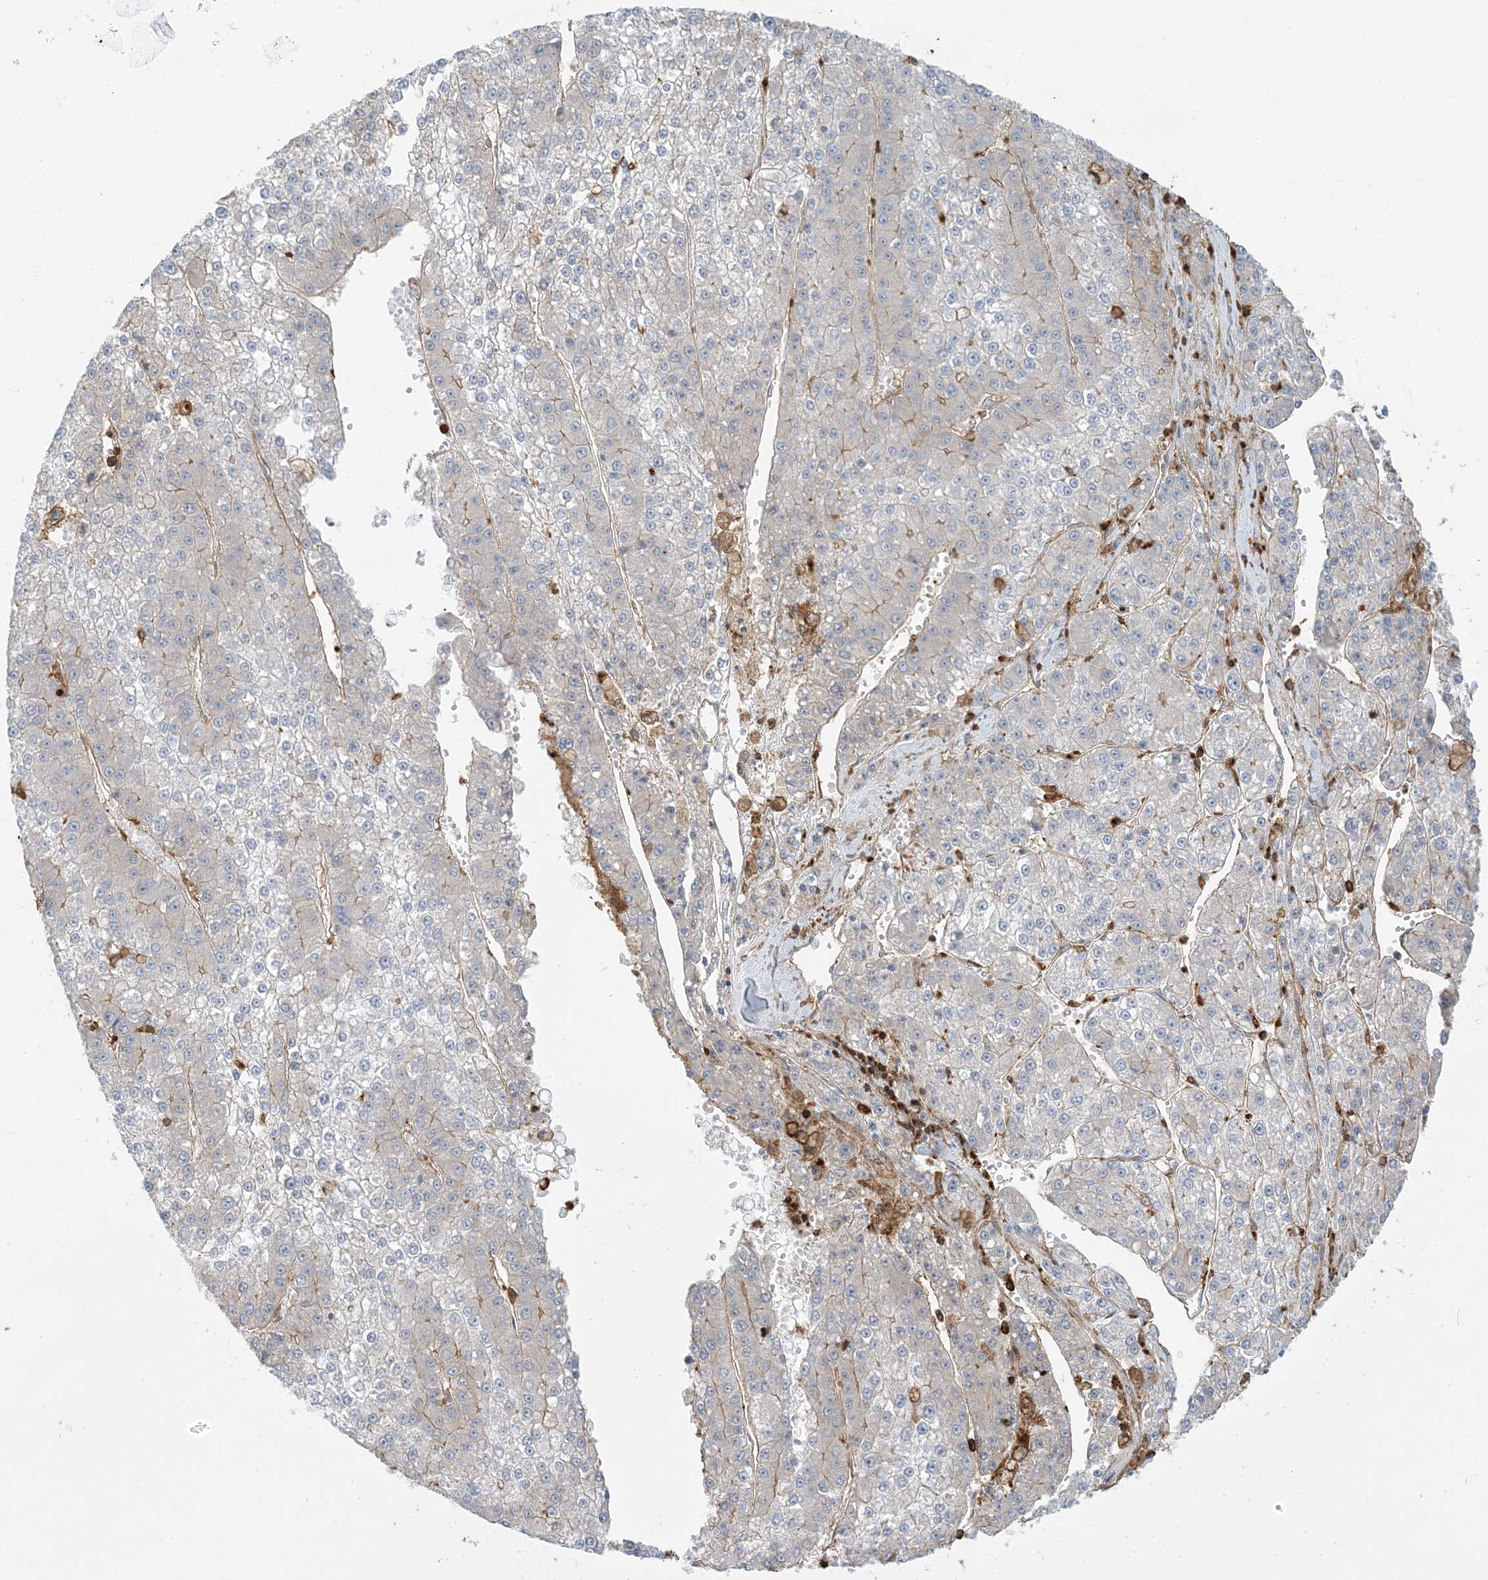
{"staining": {"intensity": "weak", "quantity": "<25%", "location": "cytoplasmic/membranous"}, "tissue": "liver cancer", "cell_type": "Tumor cells", "image_type": "cancer", "snomed": [{"axis": "morphology", "description": "Carcinoma, Hepatocellular, NOS"}, {"axis": "topography", "description": "Liver"}], "caption": "The micrograph exhibits no significant expression in tumor cells of liver cancer. (DAB (3,3'-diaminobenzidine) immunohistochemistry visualized using brightfield microscopy, high magnification).", "gene": "CAPZB", "patient": {"sex": "female", "age": 73}}